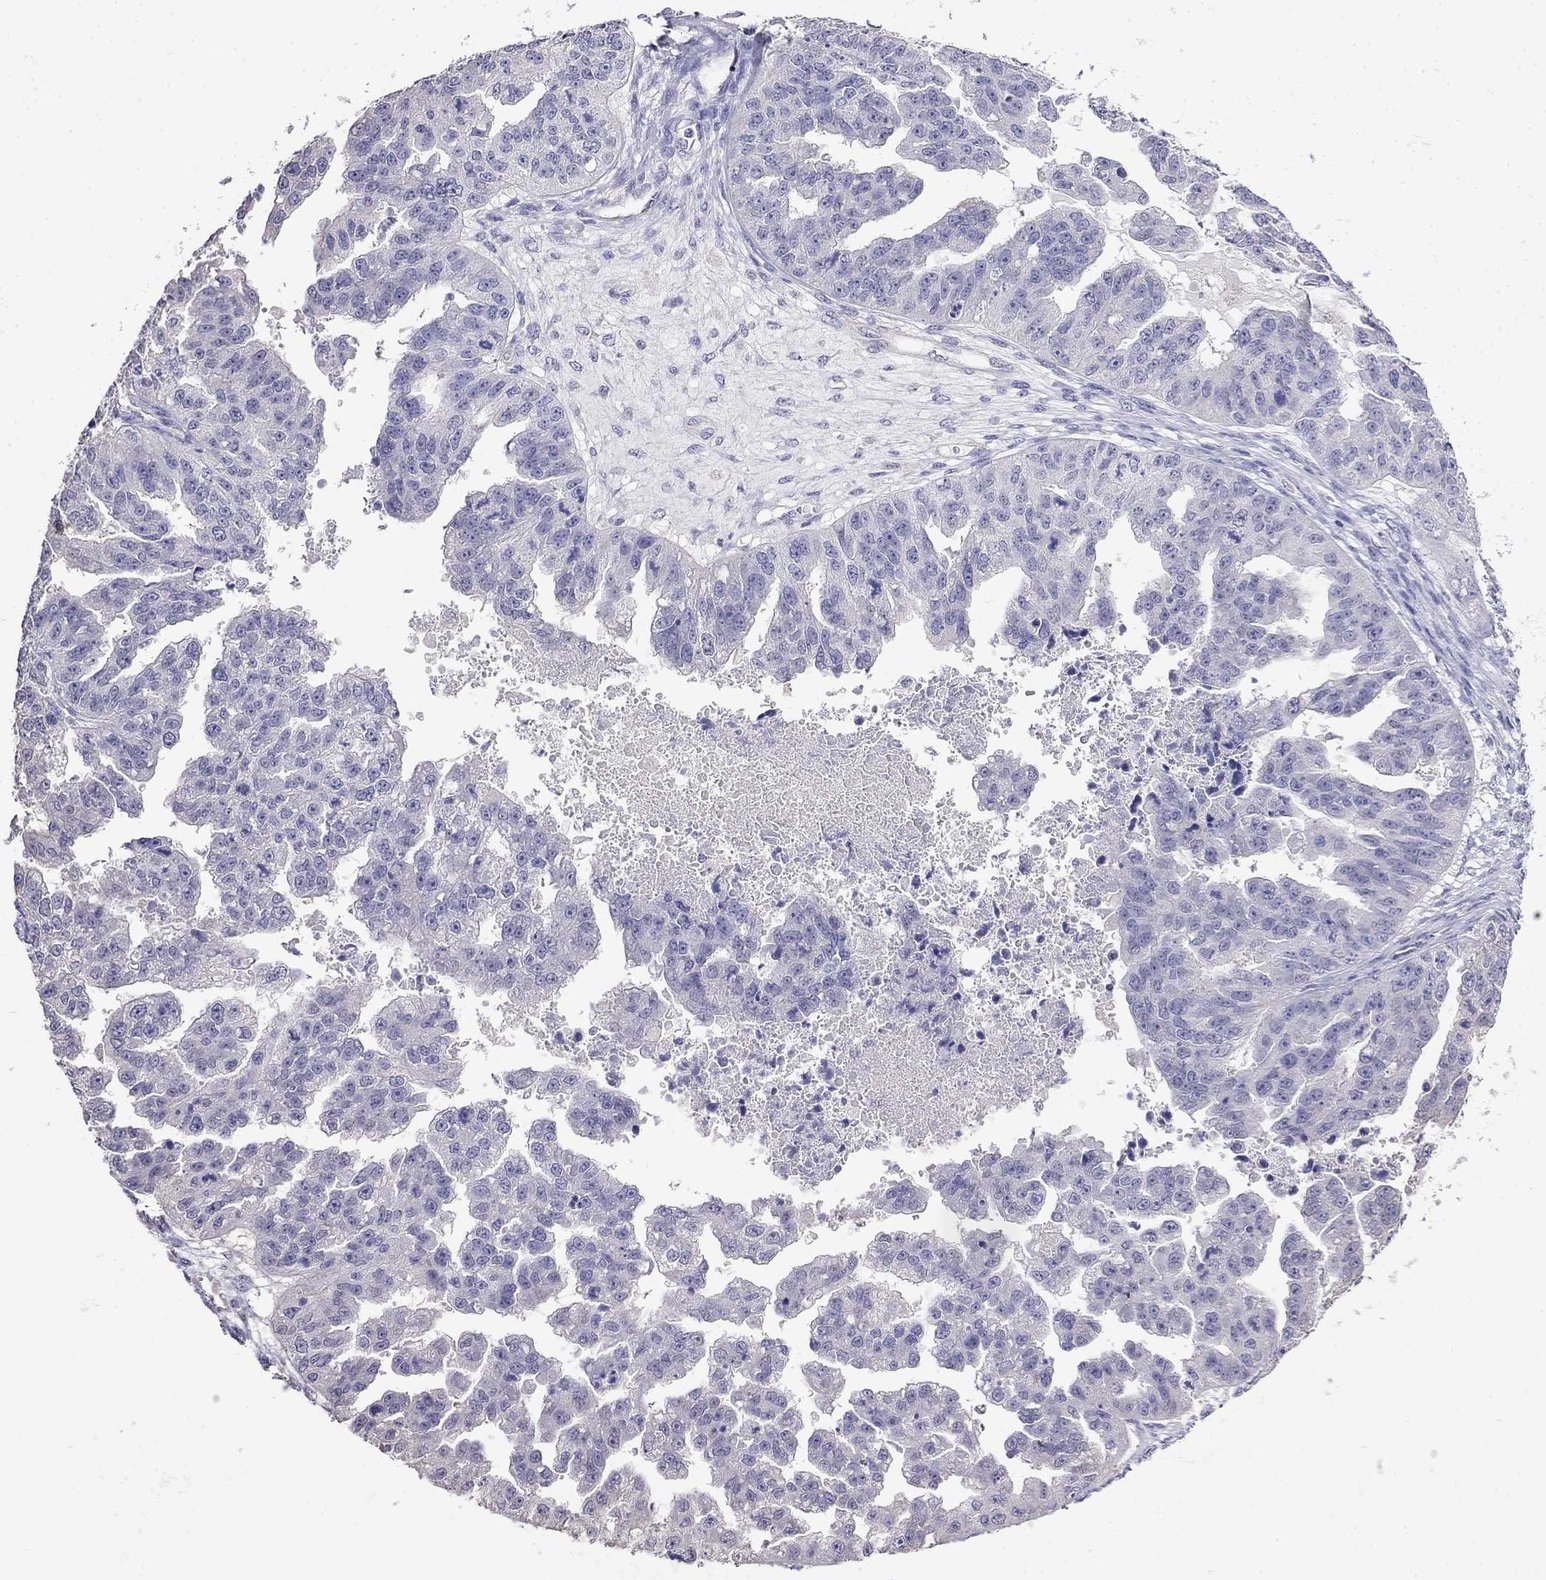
{"staining": {"intensity": "negative", "quantity": "none", "location": "none"}, "tissue": "ovarian cancer", "cell_type": "Tumor cells", "image_type": "cancer", "snomed": [{"axis": "morphology", "description": "Cystadenocarcinoma, serous, NOS"}, {"axis": "topography", "description": "Ovary"}], "caption": "A micrograph of human ovarian cancer is negative for staining in tumor cells.", "gene": "GUCA1B", "patient": {"sex": "female", "age": 58}}